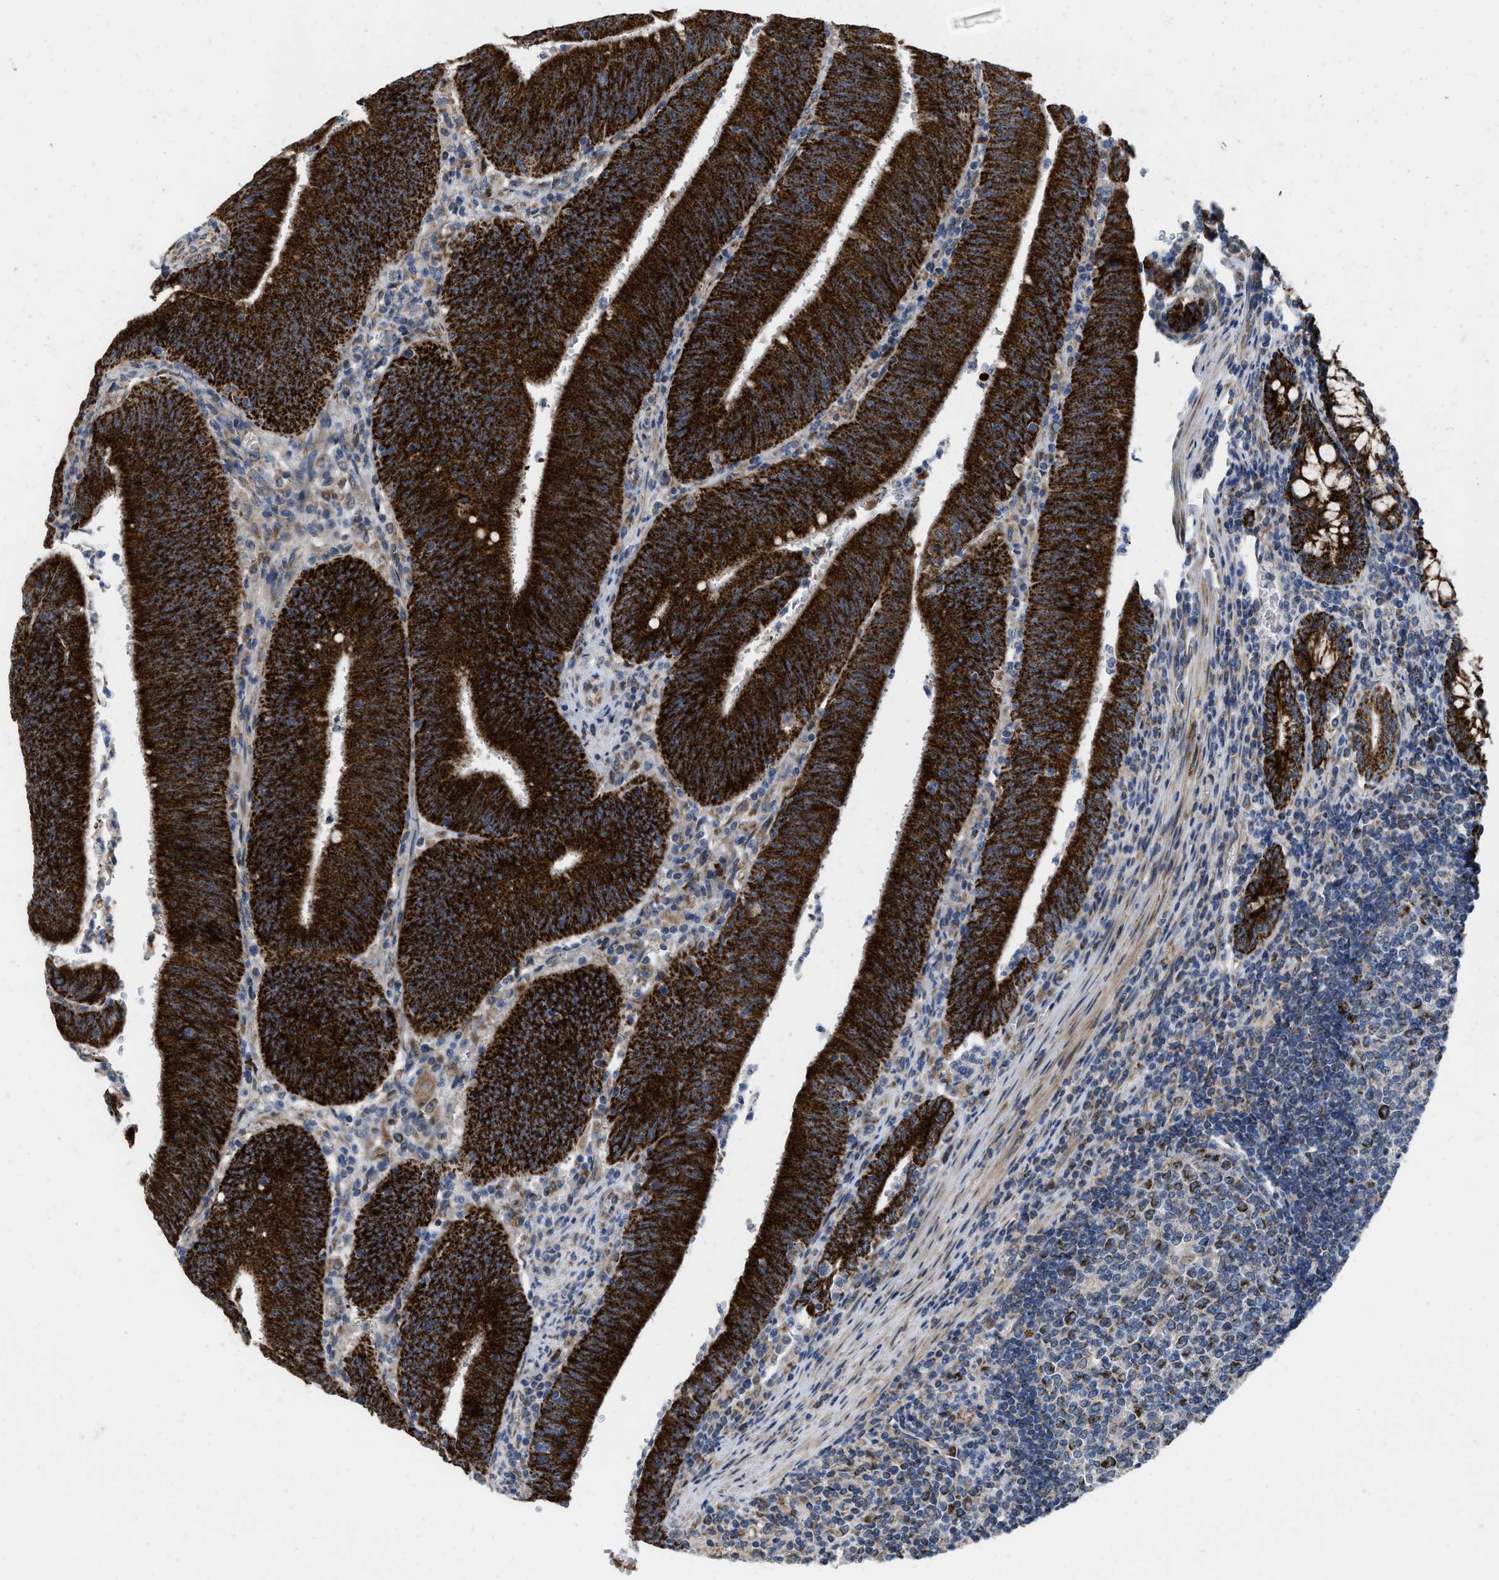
{"staining": {"intensity": "strong", "quantity": ">75%", "location": "cytoplasmic/membranous"}, "tissue": "colorectal cancer", "cell_type": "Tumor cells", "image_type": "cancer", "snomed": [{"axis": "morphology", "description": "Normal tissue, NOS"}, {"axis": "morphology", "description": "Adenocarcinoma, NOS"}, {"axis": "topography", "description": "Rectum"}], "caption": "Strong cytoplasmic/membranous expression is present in about >75% of tumor cells in colorectal cancer. (DAB (3,3'-diaminobenzidine) IHC, brown staining for protein, blue staining for nuclei).", "gene": "AKAP1", "patient": {"sex": "female", "age": 66}}